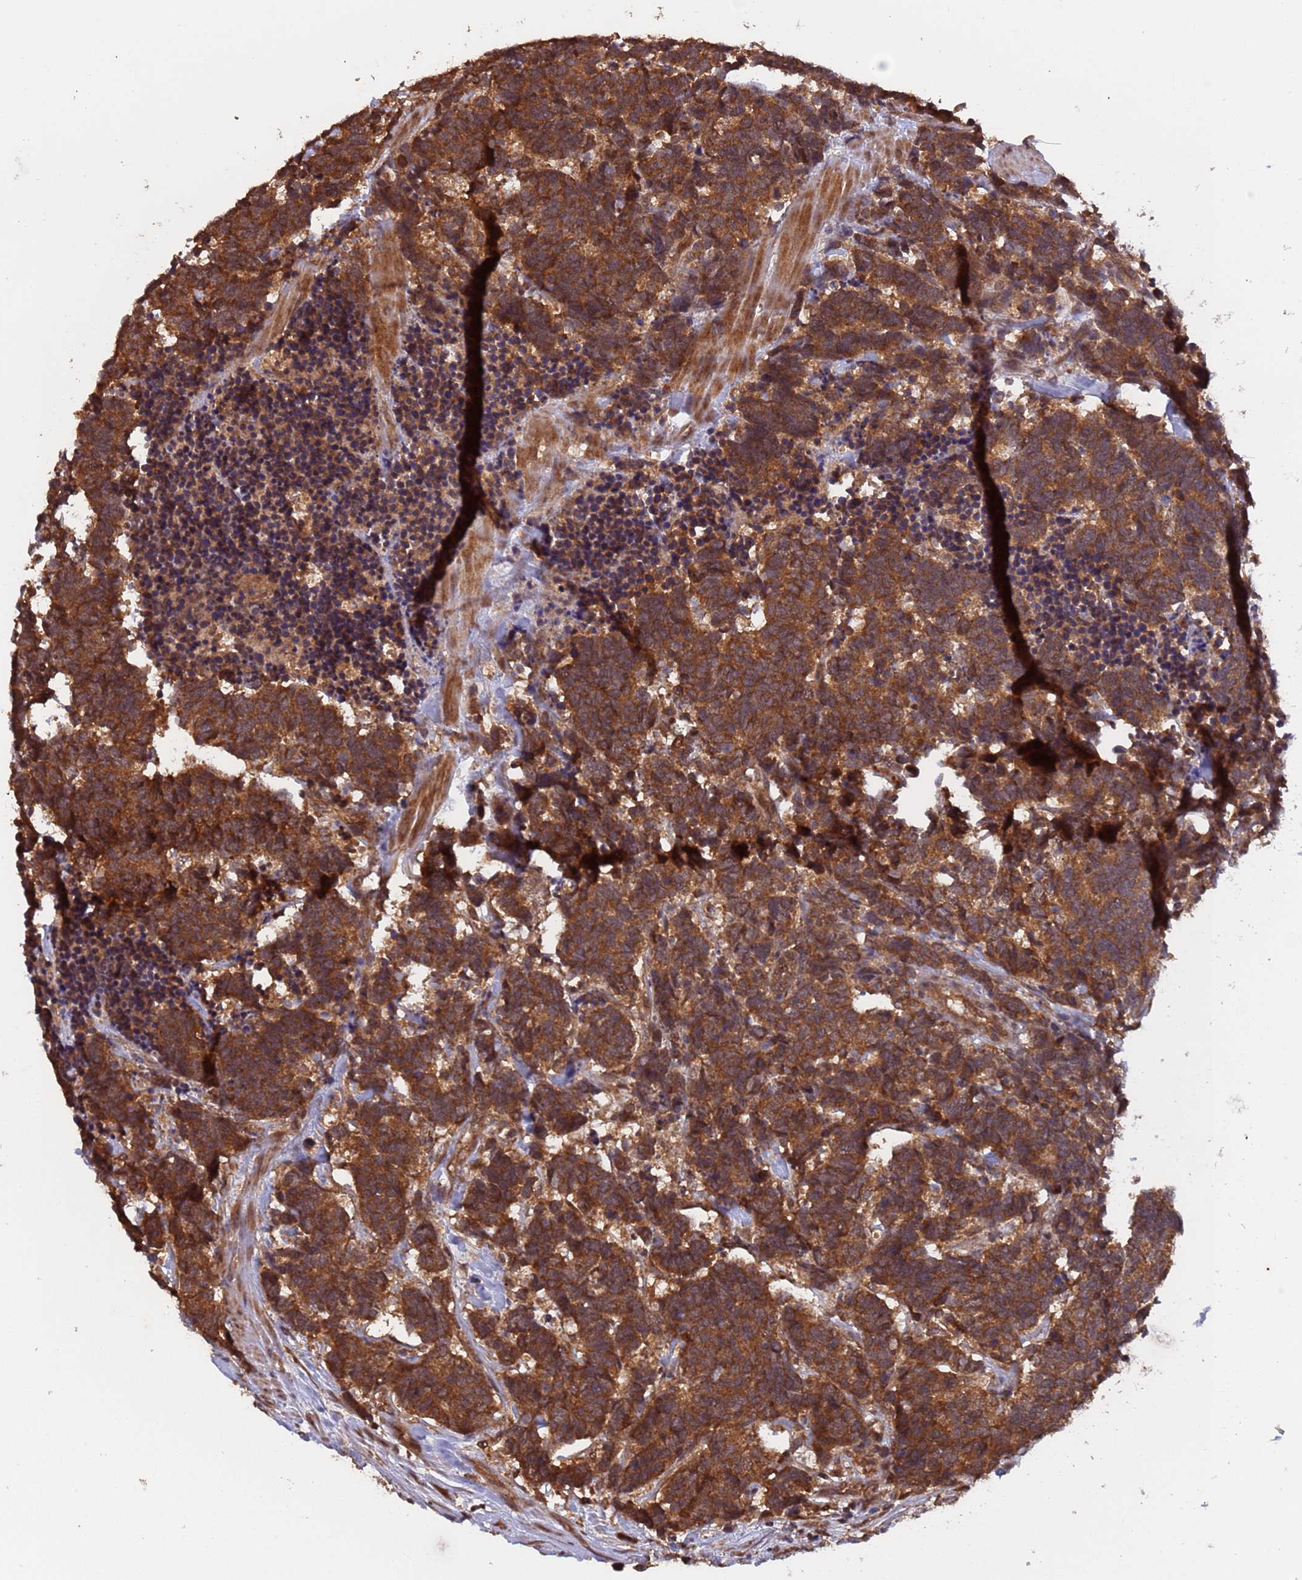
{"staining": {"intensity": "strong", "quantity": ">75%", "location": "cytoplasmic/membranous"}, "tissue": "carcinoid", "cell_type": "Tumor cells", "image_type": "cancer", "snomed": [{"axis": "morphology", "description": "Carcinoma, NOS"}, {"axis": "morphology", "description": "Carcinoid, malignant, NOS"}, {"axis": "topography", "description": "Urinary bladder"}], "caption": "This image reveals carcinoid stained with immunohistochemistry to label a protein in brown. The cytoplasmic/membranous of tumor cells show strong positivity for the protein. Nuclei are counter-stained blue.", "gene": "ERI1", "patient": {"sex": "male", "age": 57}}